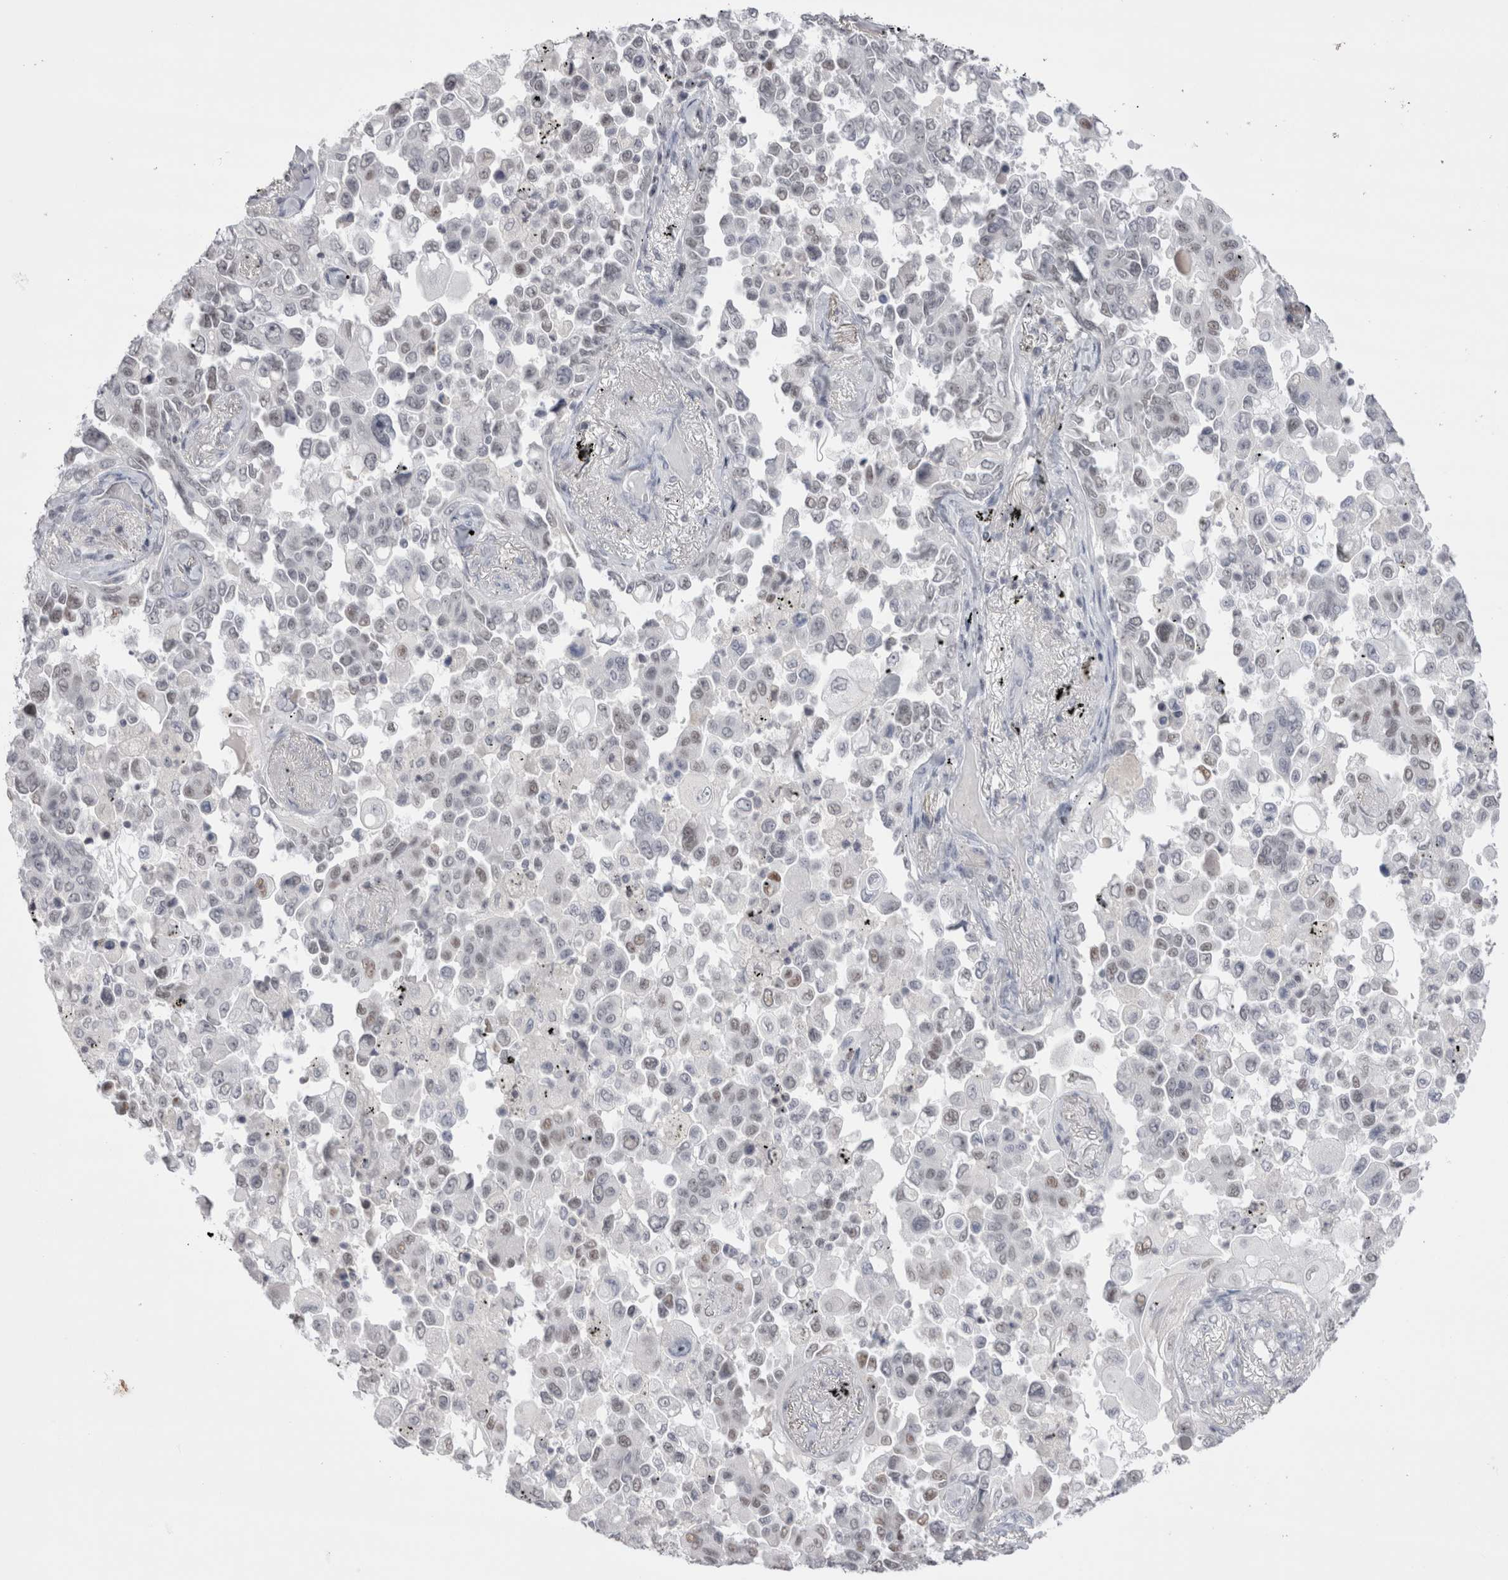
{"staining": {"intensity": "weak", "quantity": "<25%", "location": "nuclear"}, "tissue": "lung cancer", "cell_type": "Tumor cells", "image_type": "cancer", "snomed": [{"axis": "morphology", "description": "Adenocarcinoma, NOS"}, {"axis": "topography", "description": "Lung"}], "caption": "Human lung cancer (adenocarcinoma) stained for a protein using immunohistochemistry (IHC) shows no staining in tumor cells.", "gene": "FNDC8", "patient": {"sex": "female", "age": 67}}